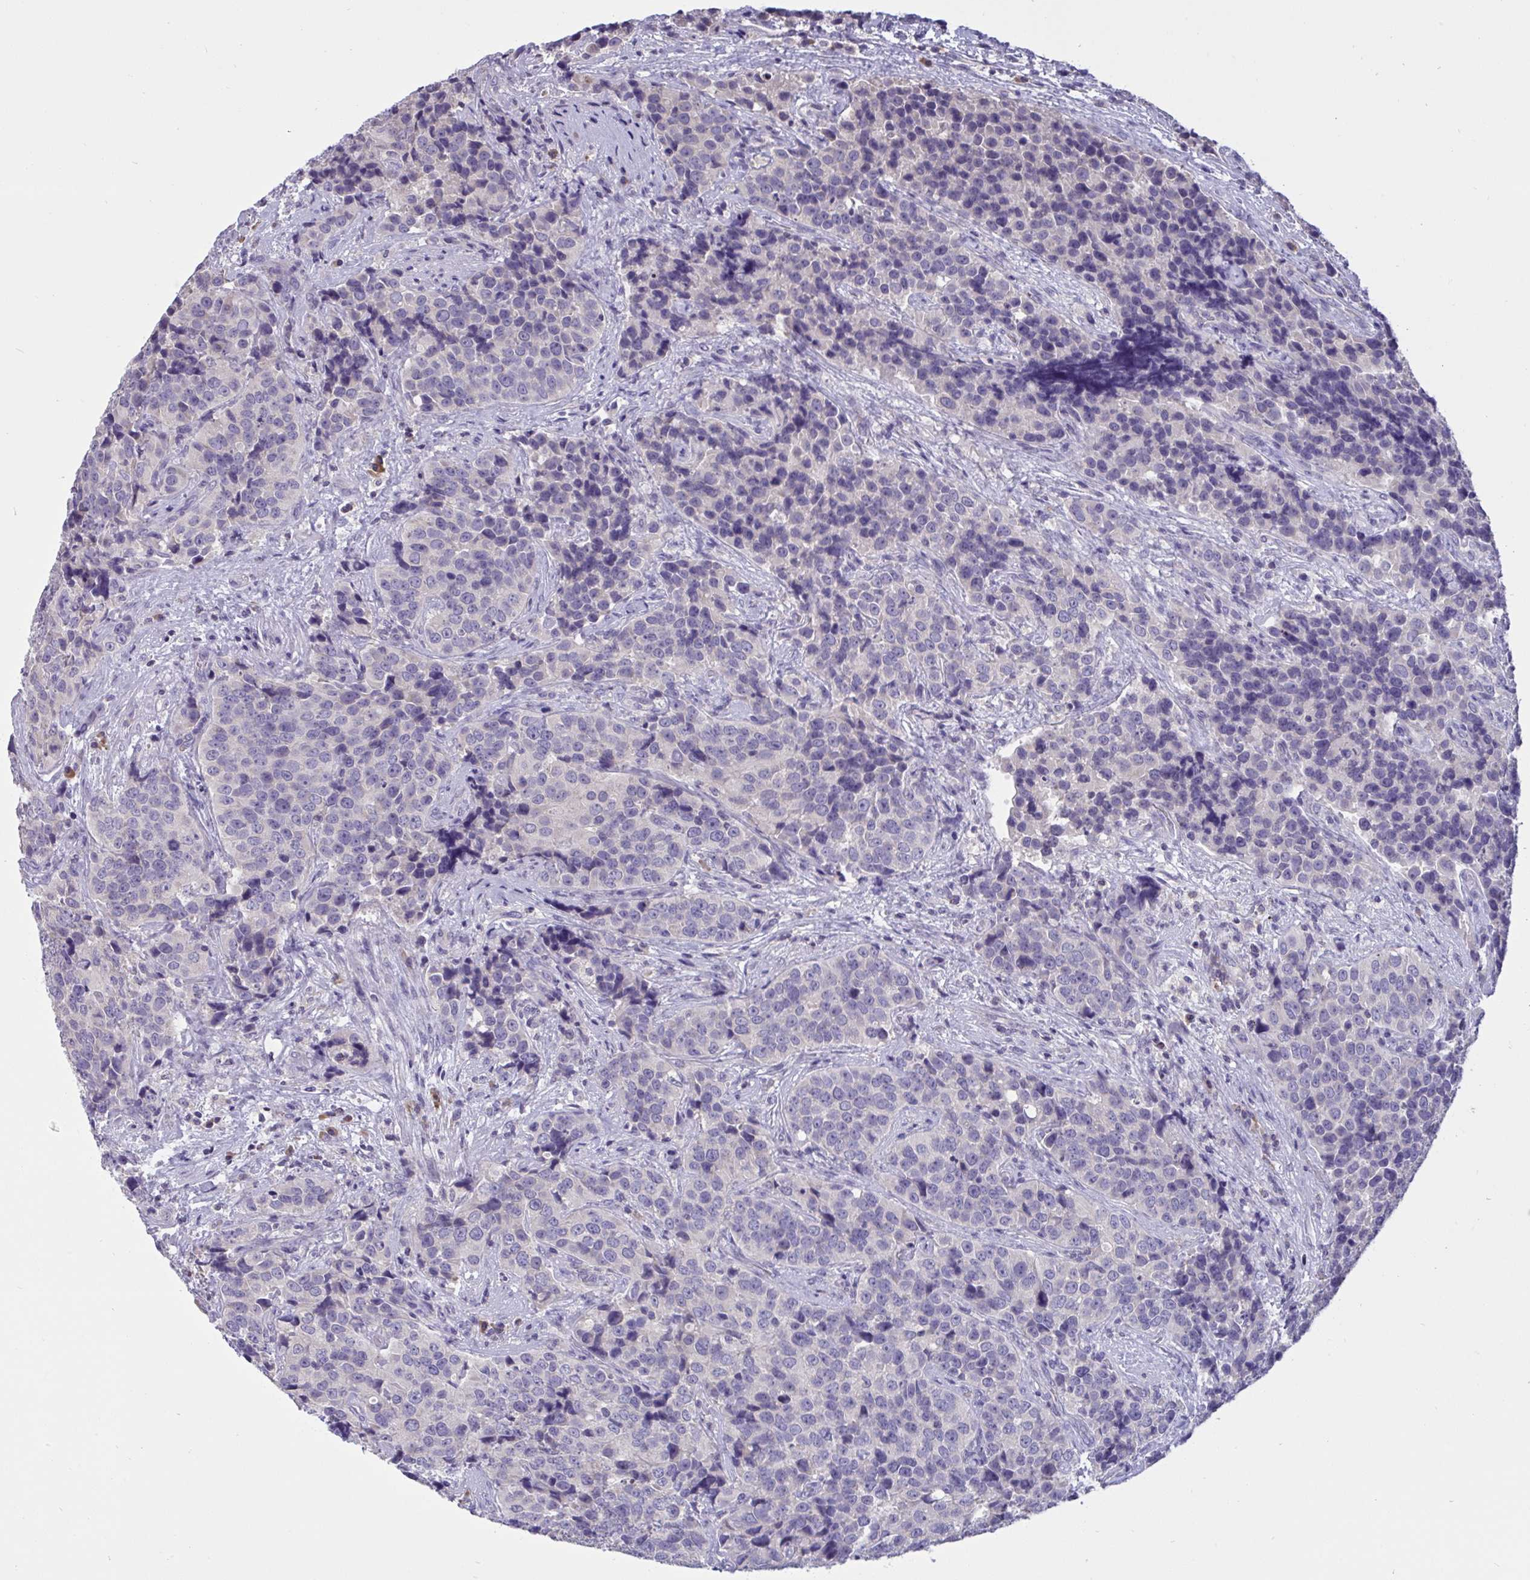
{"staining": {"intensity": "negative", "quantity": "none", "location": "none"}, "tissue": "urothelial cancer", "cell_type": "Tumor cells", "image_type": "cancer", "snomed": [{"axis": "morphology", "description": "Urothelial carcinoma, NOS"}, {"axis": "topography", "description": "Urinary bladder"}], "caption": "Immunohistochemical staining of urothelial cancer exhibits no significant staining in tumor cells. Nuclei are stained in blue.", "gene": "TMEM41A", "patient": {"sex": "male", "age": 52}}